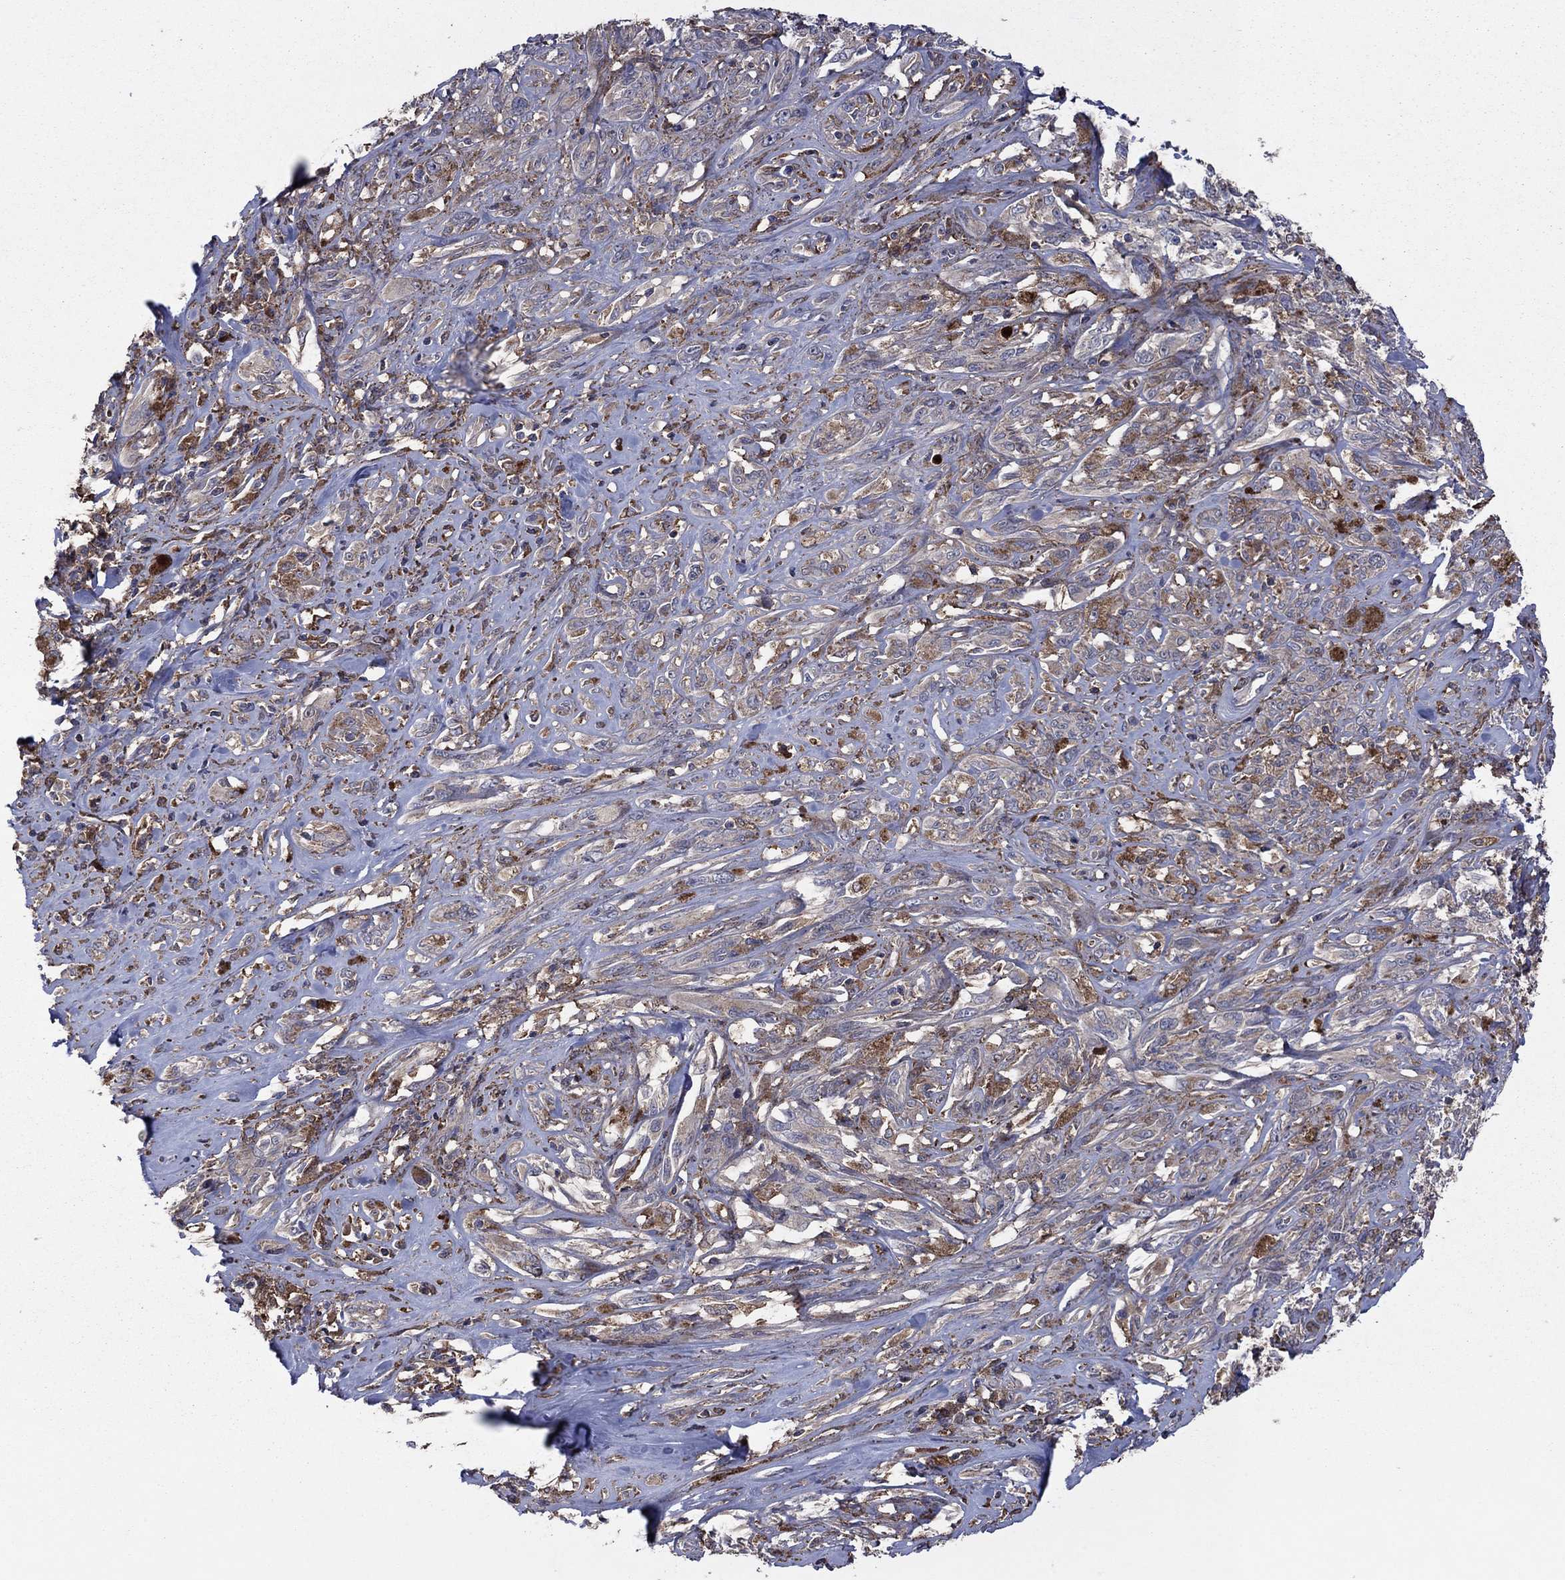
{"staining": {"intensity": "weak", "quantity": "25%-75%", "location": "cytoplasmic/membranous"}, "tissue": "melanoma", "cell_type": "Tumor cells", "image_type": "cancer", "snomed": [{"axis": "morphology", "description": "Malignant melanoma, NOS"}, {"axis": "topography", "description": "Skin"}], "caption": "About 25%-75% of tumor cells in malignant melanoma demonstrate weak cytoplasmic/membranous protein expression as visualized by brown immunohistochemical staining.", "gene": "MEA1", "patient": {"sex": "female", "age": 91}}